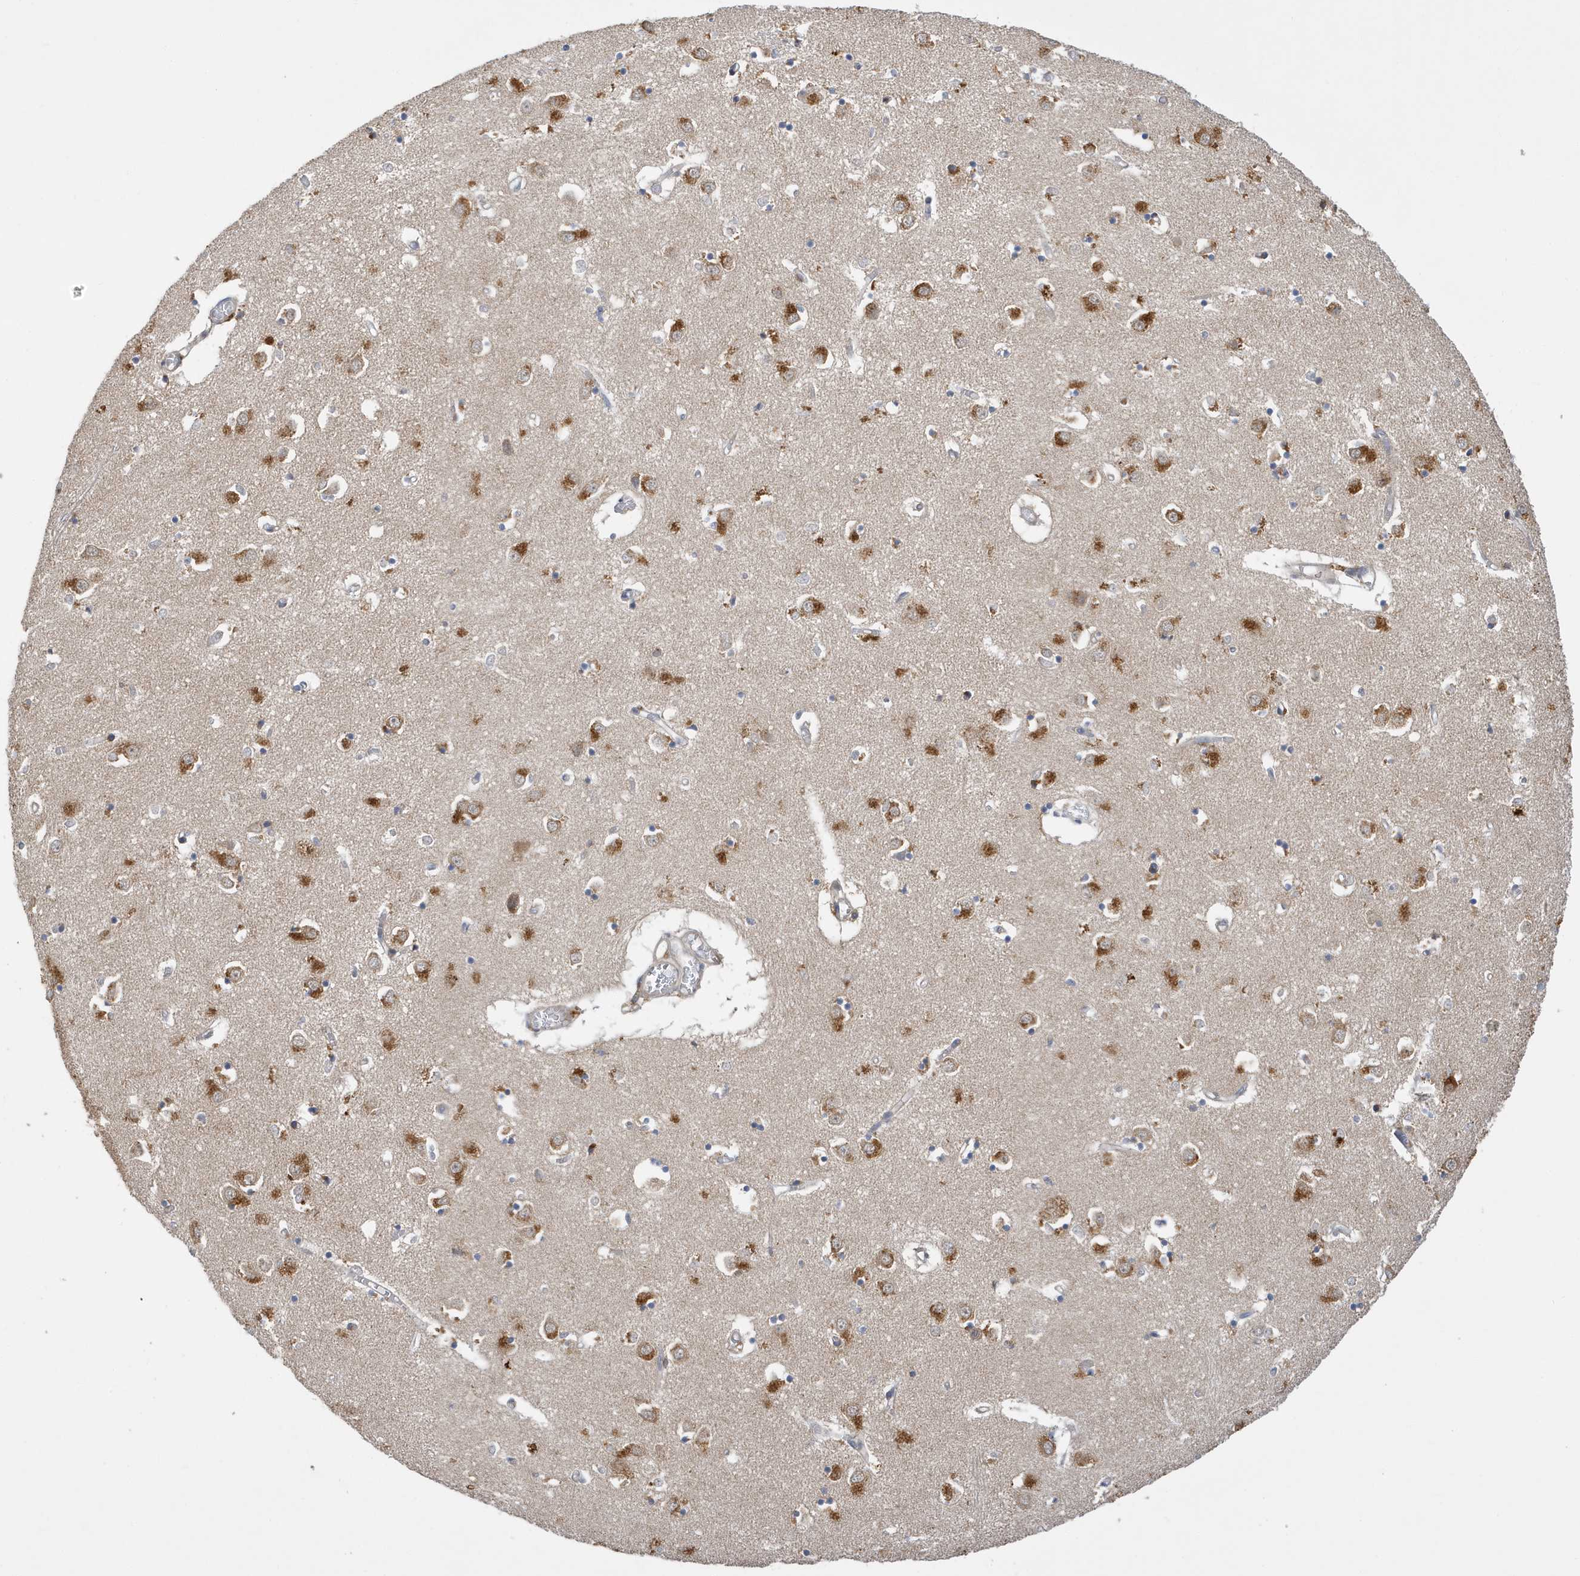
{"staining": {"intensity": "moderate", "quantity": "25%-75%", "location": "cytoplasmic/membranous,nuclear"}, "tissue": "caudate", "cell_type": "Glial cells", "image_type": "normal", "snomed": [{"axis": "morphology", "description": "Normal tissue, NOS"}, {"axis": "topography", "description": "Lateral ventricle wall"}], "caption": "Protein expression analysis of normal caudate reveals moderate cytoplasmic/membranous,nuclear expression in approximately 25%-75% of glial cells. The staining was performed using DAB (3,3'-diaminobenzidine), with brown indicating positive protein expression. Nuclei are stained blue with hematoxylin.", "gene": "LAPTM4A", "patient": {"sex": "male", "age": 70}}